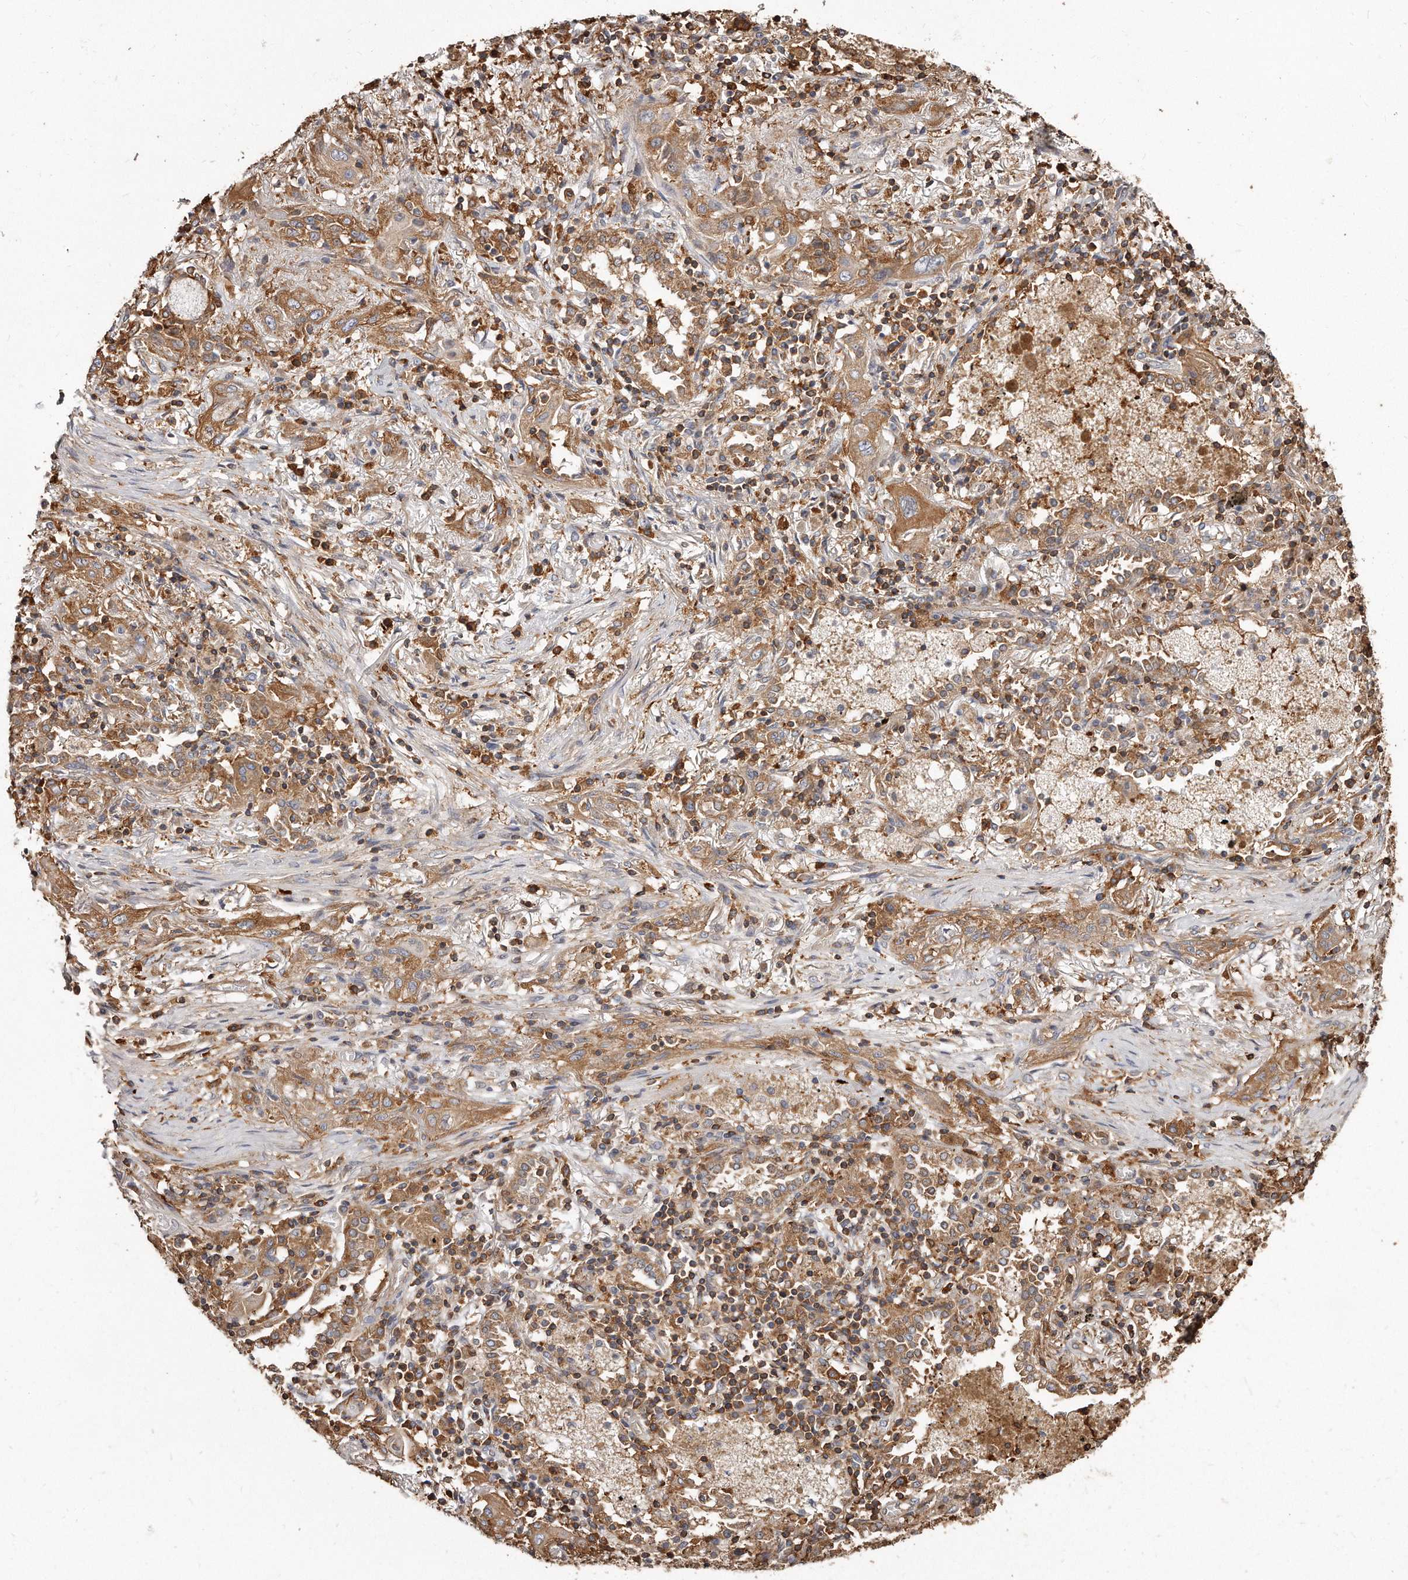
{"staining": {"intensity": "moderate", "quantity": "25%-75%", "location": "cytoplasmic/membranous"}, "tissue": "lung cancer", "cell_type": "Tumor cells", "image_type": "cancer", "snomed": [{"axis": "morphology", "description": "Squamous cell carcinoma, NOS"}, {"axis": "topography", "description": "Lung"}], "caption": "Immunohistochemistry (IHC) of lung squamous cell carcinoma exhibits medium levels of moderate cytoplasmic/membranous positivity in about 25%-75% of tumor cells.", "gene": "CAP1", "patient": {"sex": "female", "age": 47}}